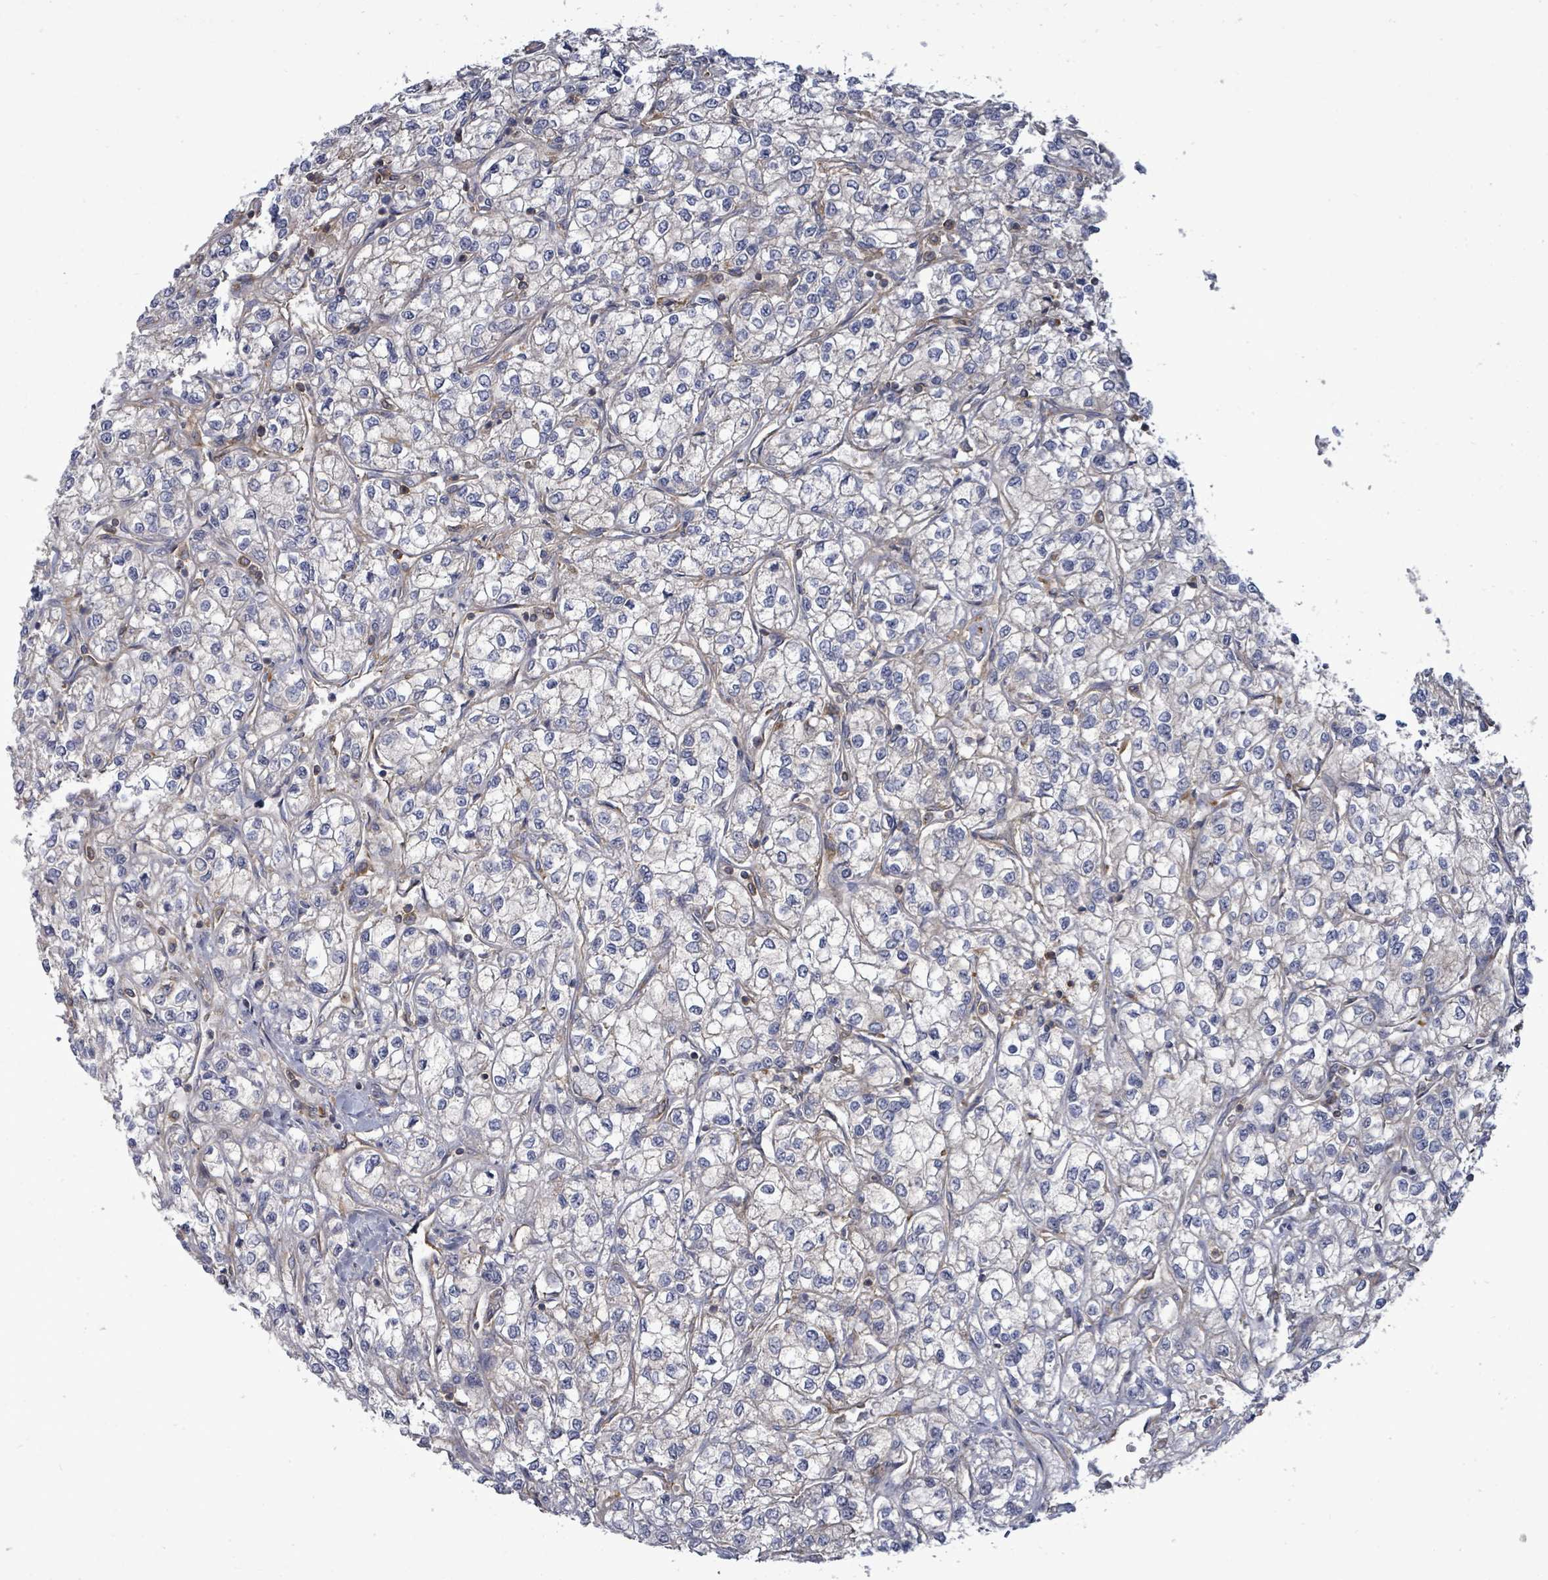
{"staining": {"intensity": "negative", "quantity": "none", "location": "none"}, "tissue": "renal cancer", "cell_type": "Tumor cells", "image_type": "cancer", "snomed": [{"axis": "morphology", "description": "Adenocarcinoma, NOS"}, {"axis": "topography", "description": "Kidney"}], "caption": "DAB (3,3'-diaminobenzidine) immunohistochemical staining of human renal cancer demonstrates no significant positivity in tumor cells.", "gene": "EIF3C", "patient": {"sex": "male", "age": 80}}